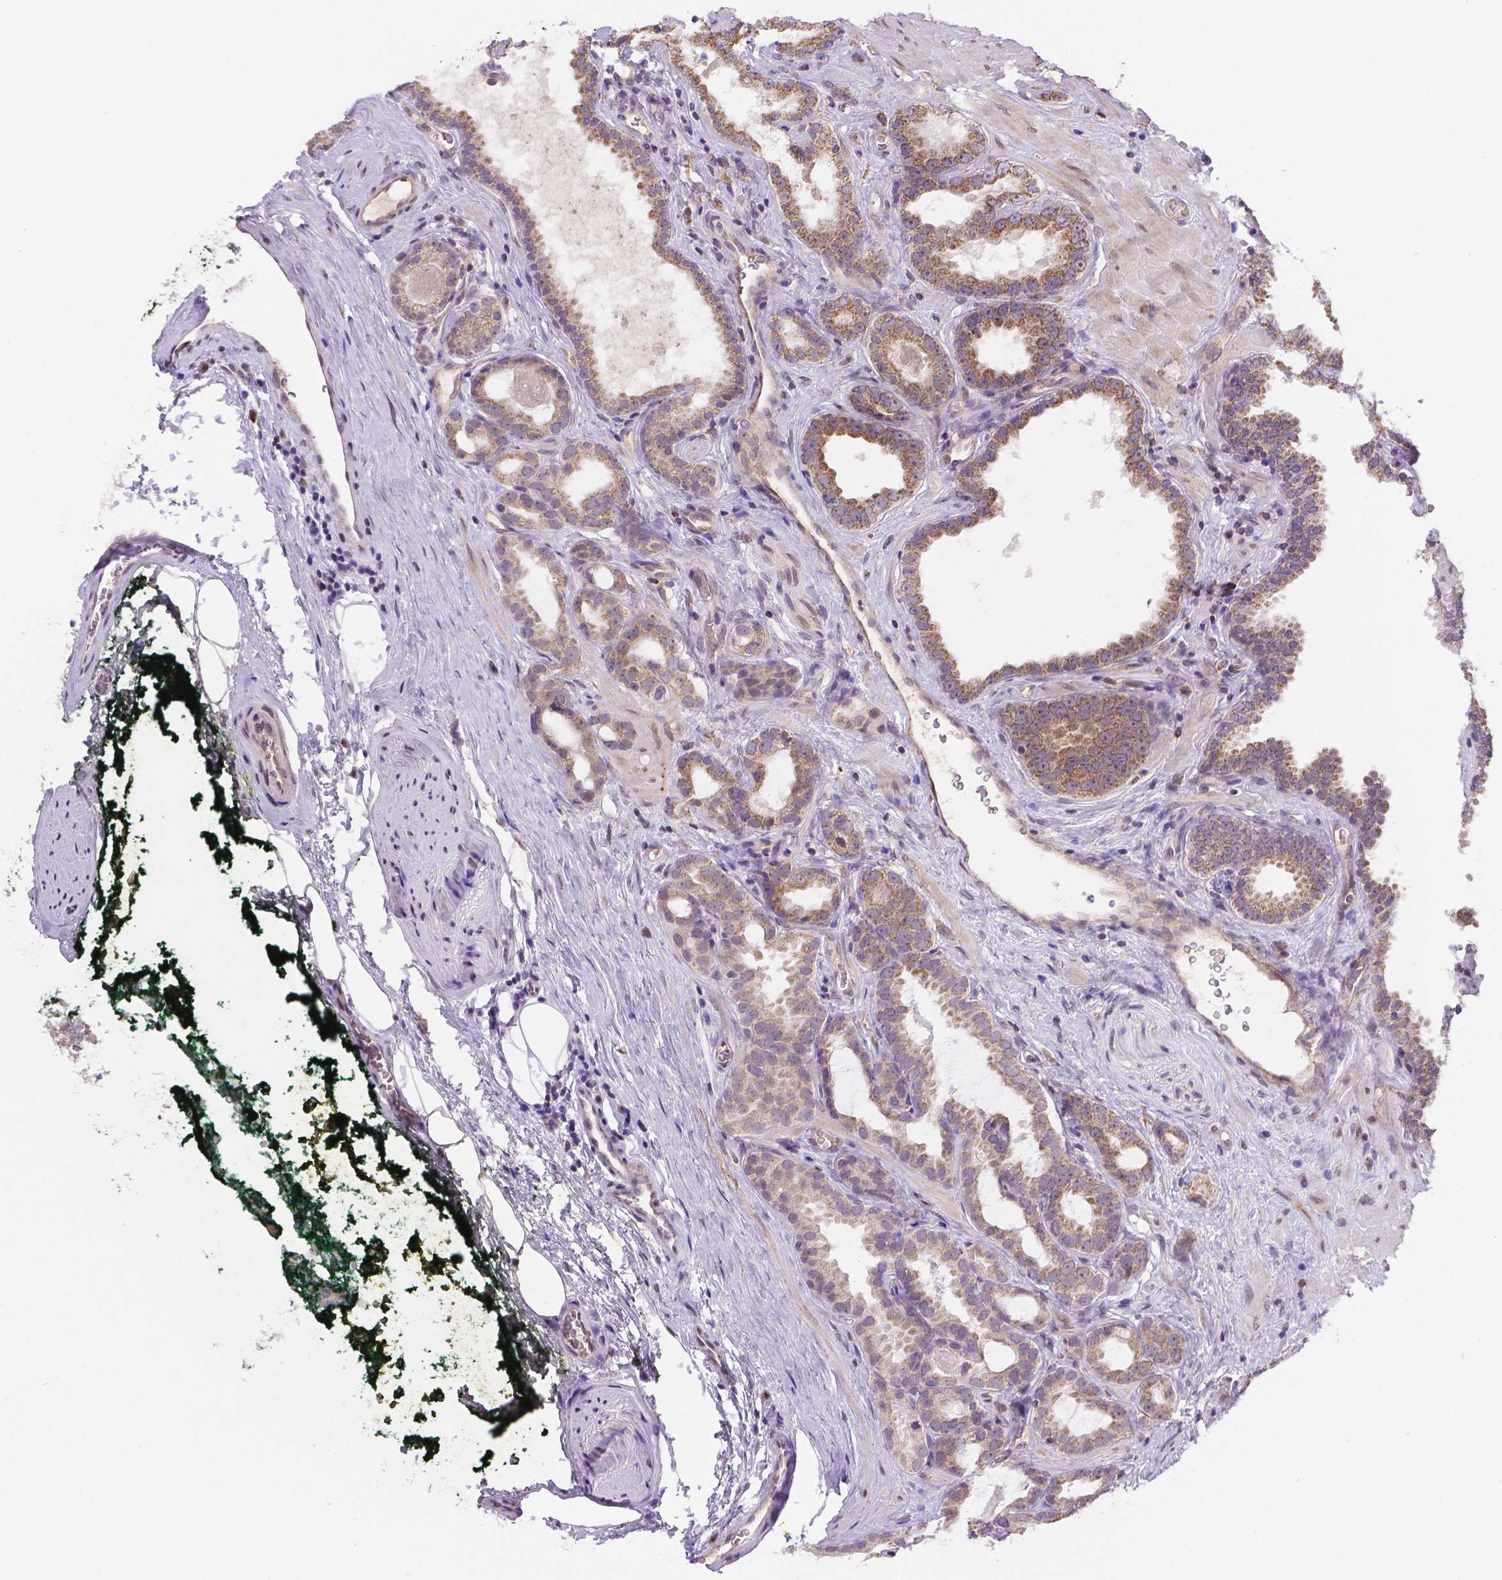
{"staining": {"intensity": "strong", "quantity": ">75%", "location": "cytoplasmic/membranous"}, "tissue": "prostate cancer", "cell_type": "Tumor cells", "image_type": "cancer", "snomed": [{"axis": "morphology", "description": "Adenocarcinoma, NOS"}, {"axis": "topography", "description": "Prostate"}], "caption": "IHC (DAB) staining of human adenocarcinoma (prostate) reveals strong cytoplasmic/membranous protein staining in approximately >75% of tumor cells. (DAB (3,3'-diaminobenzidine) IHC with brightfield microscopy, high magnification).", "gene": "CYYR1", "patient": {"sex": "male", "age": 64}}